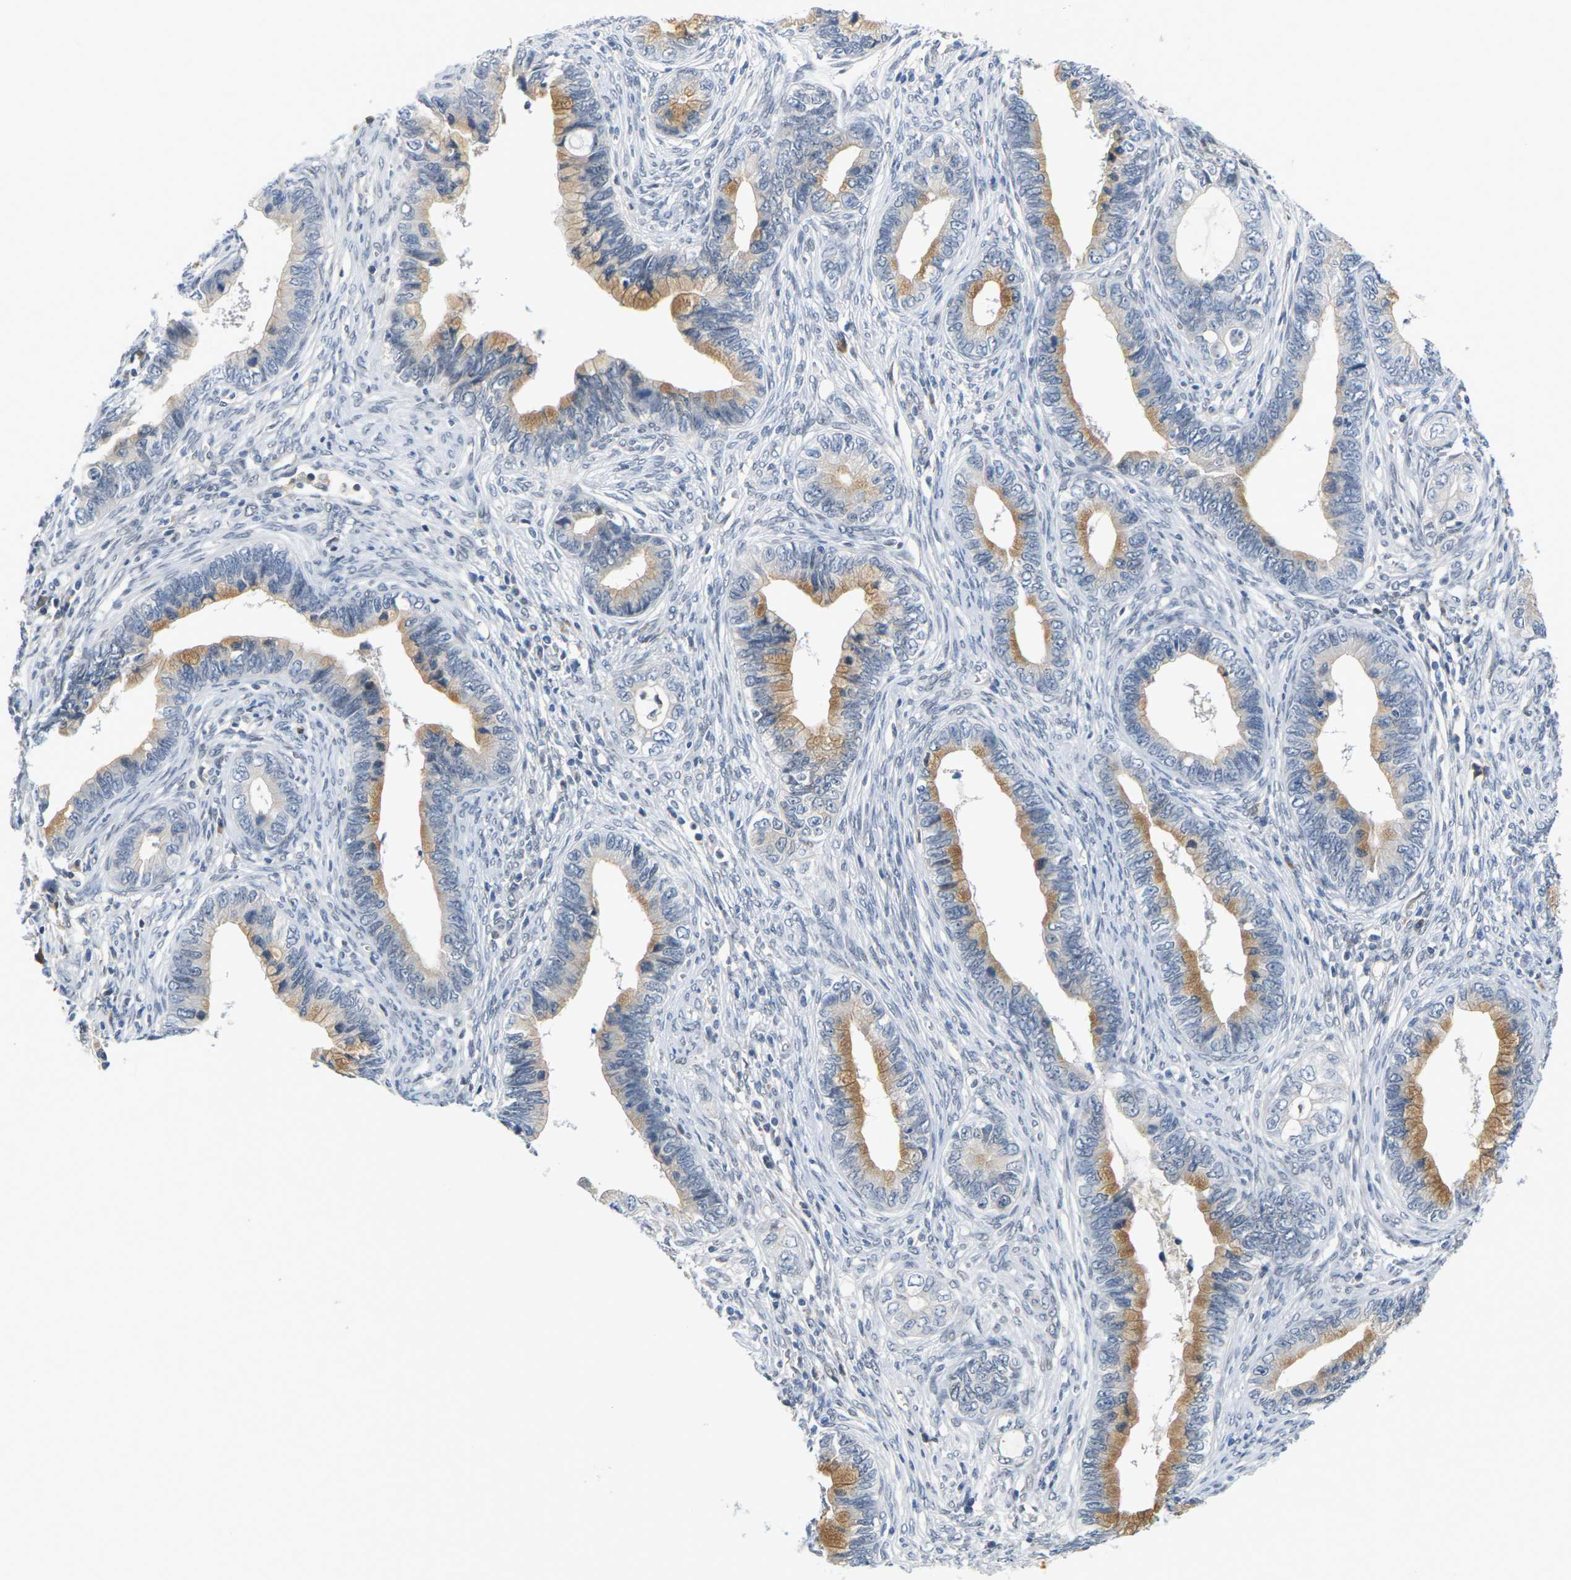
{"staining": {"intensity": "moderate", "quantity": "25%-75%", "location": "cytoplasmic/membranous"}, "tissue": "cervical cancer", "cell_type": "Tumor cells", "image_type": "cancer", "snomed": [{"axis": "morphology", "description": "Adenocarcinoma, NOS"}, {"axis": "topography", "description": "Cervix"}], "caption": "Cervical adenocarcinoma stained for a protein (brown) displays moderate cytoplasmic/membranous positive staining in about 25%-75% of tumor cells.", "gene": "PKP2", "patient": {"sex": "female", "age": 44}}